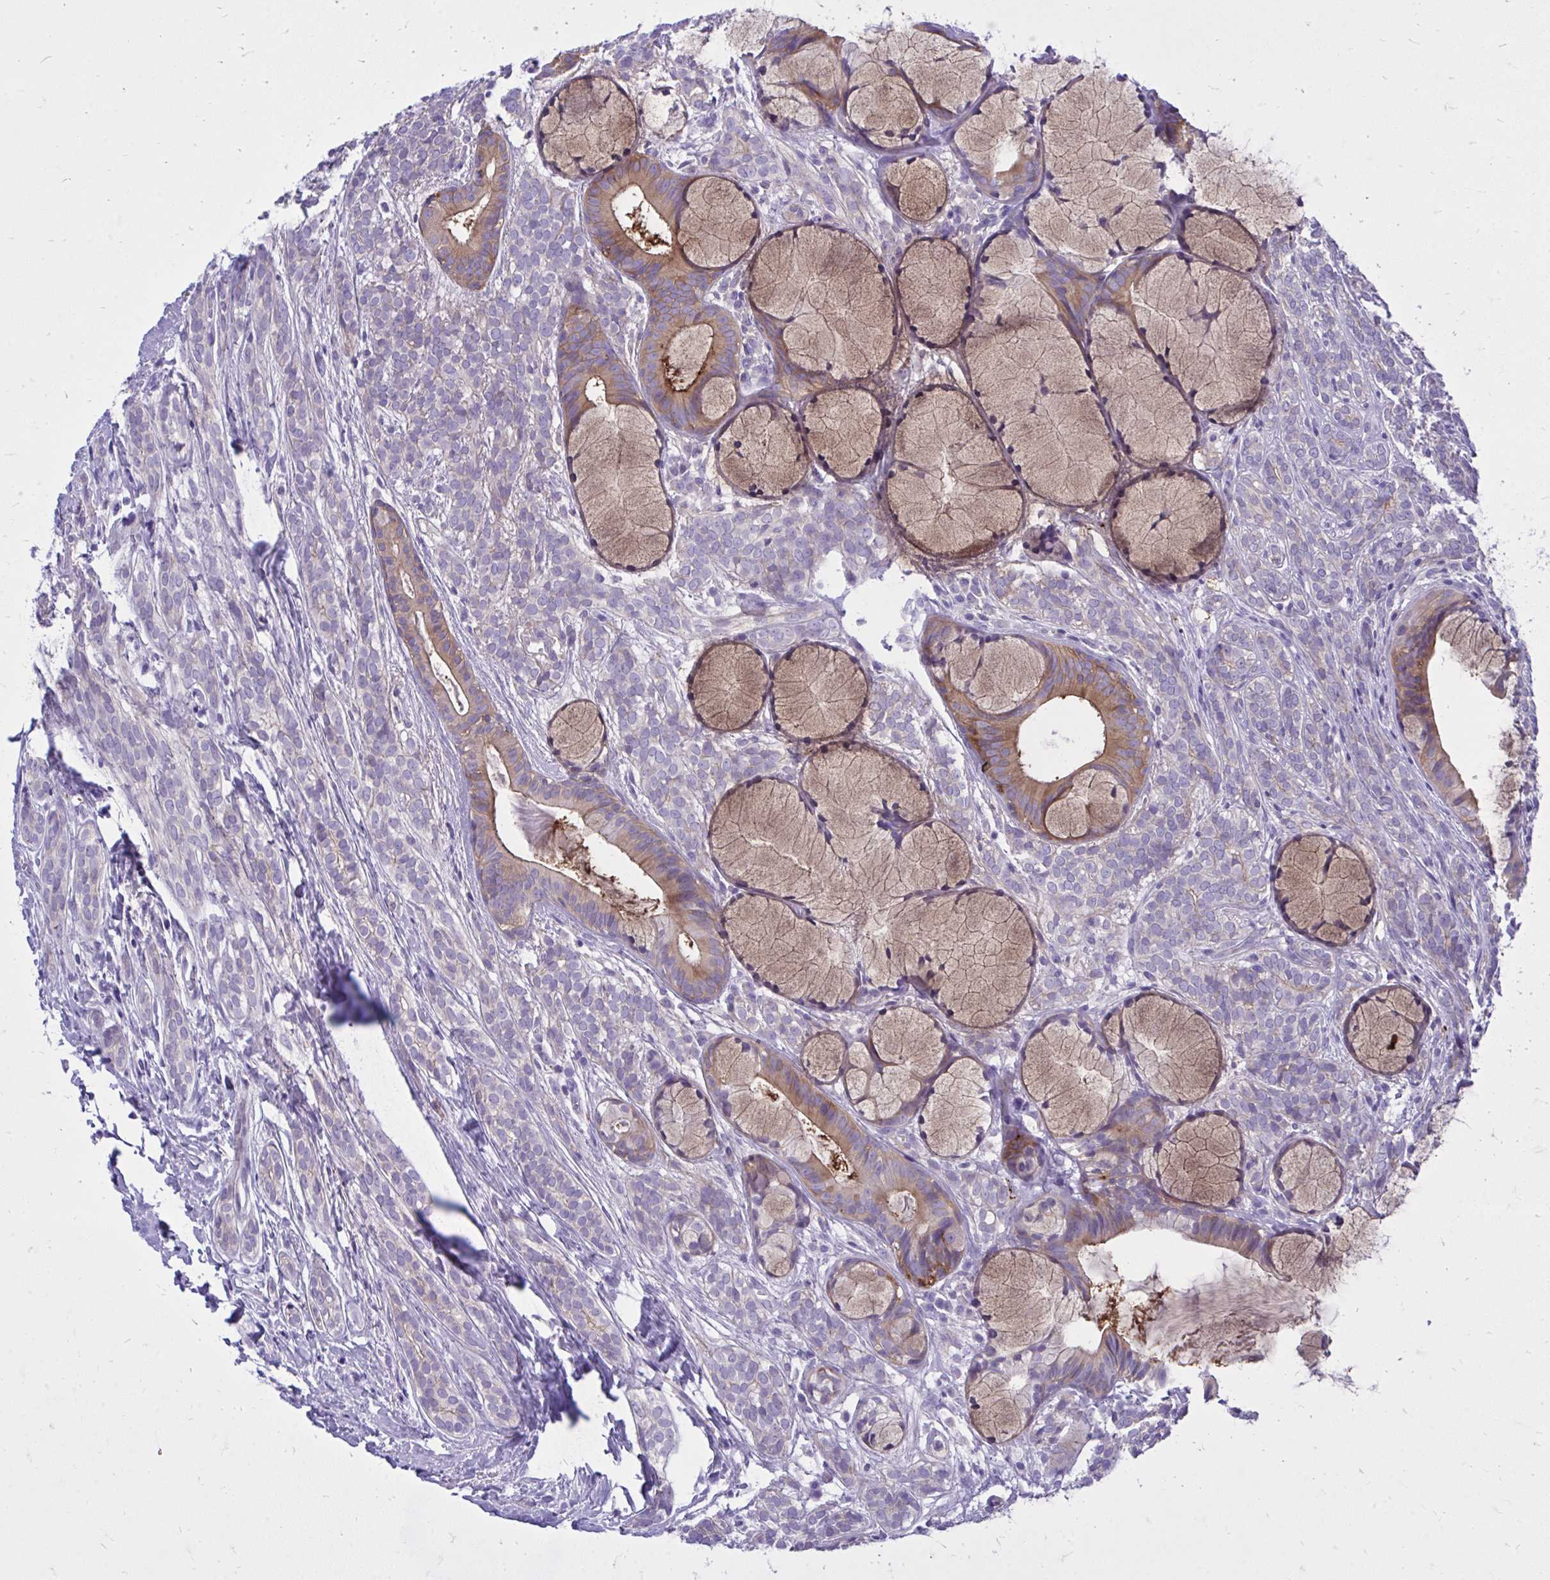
{"staining": {"intensity": "negative", "quantity": "none", "location": "none"}, "tissue": "head and neck cancer", "cell_type": "Tumor cells", "image_type": "cancer", "snomed": [{"axis": "morphology", "description": "Adenocarcinoma, NOS"}, {"axis": "topography", "description": "Head-Neck"}], "caption": "DAB (3,3'-diaminobenzidine) immunohistochemical staining of adenocarcinoma (head and neck) displays no significant expression in tumor cells.", "gene": "TP53I11", "patient": {"sex": "female", "age": 57}}